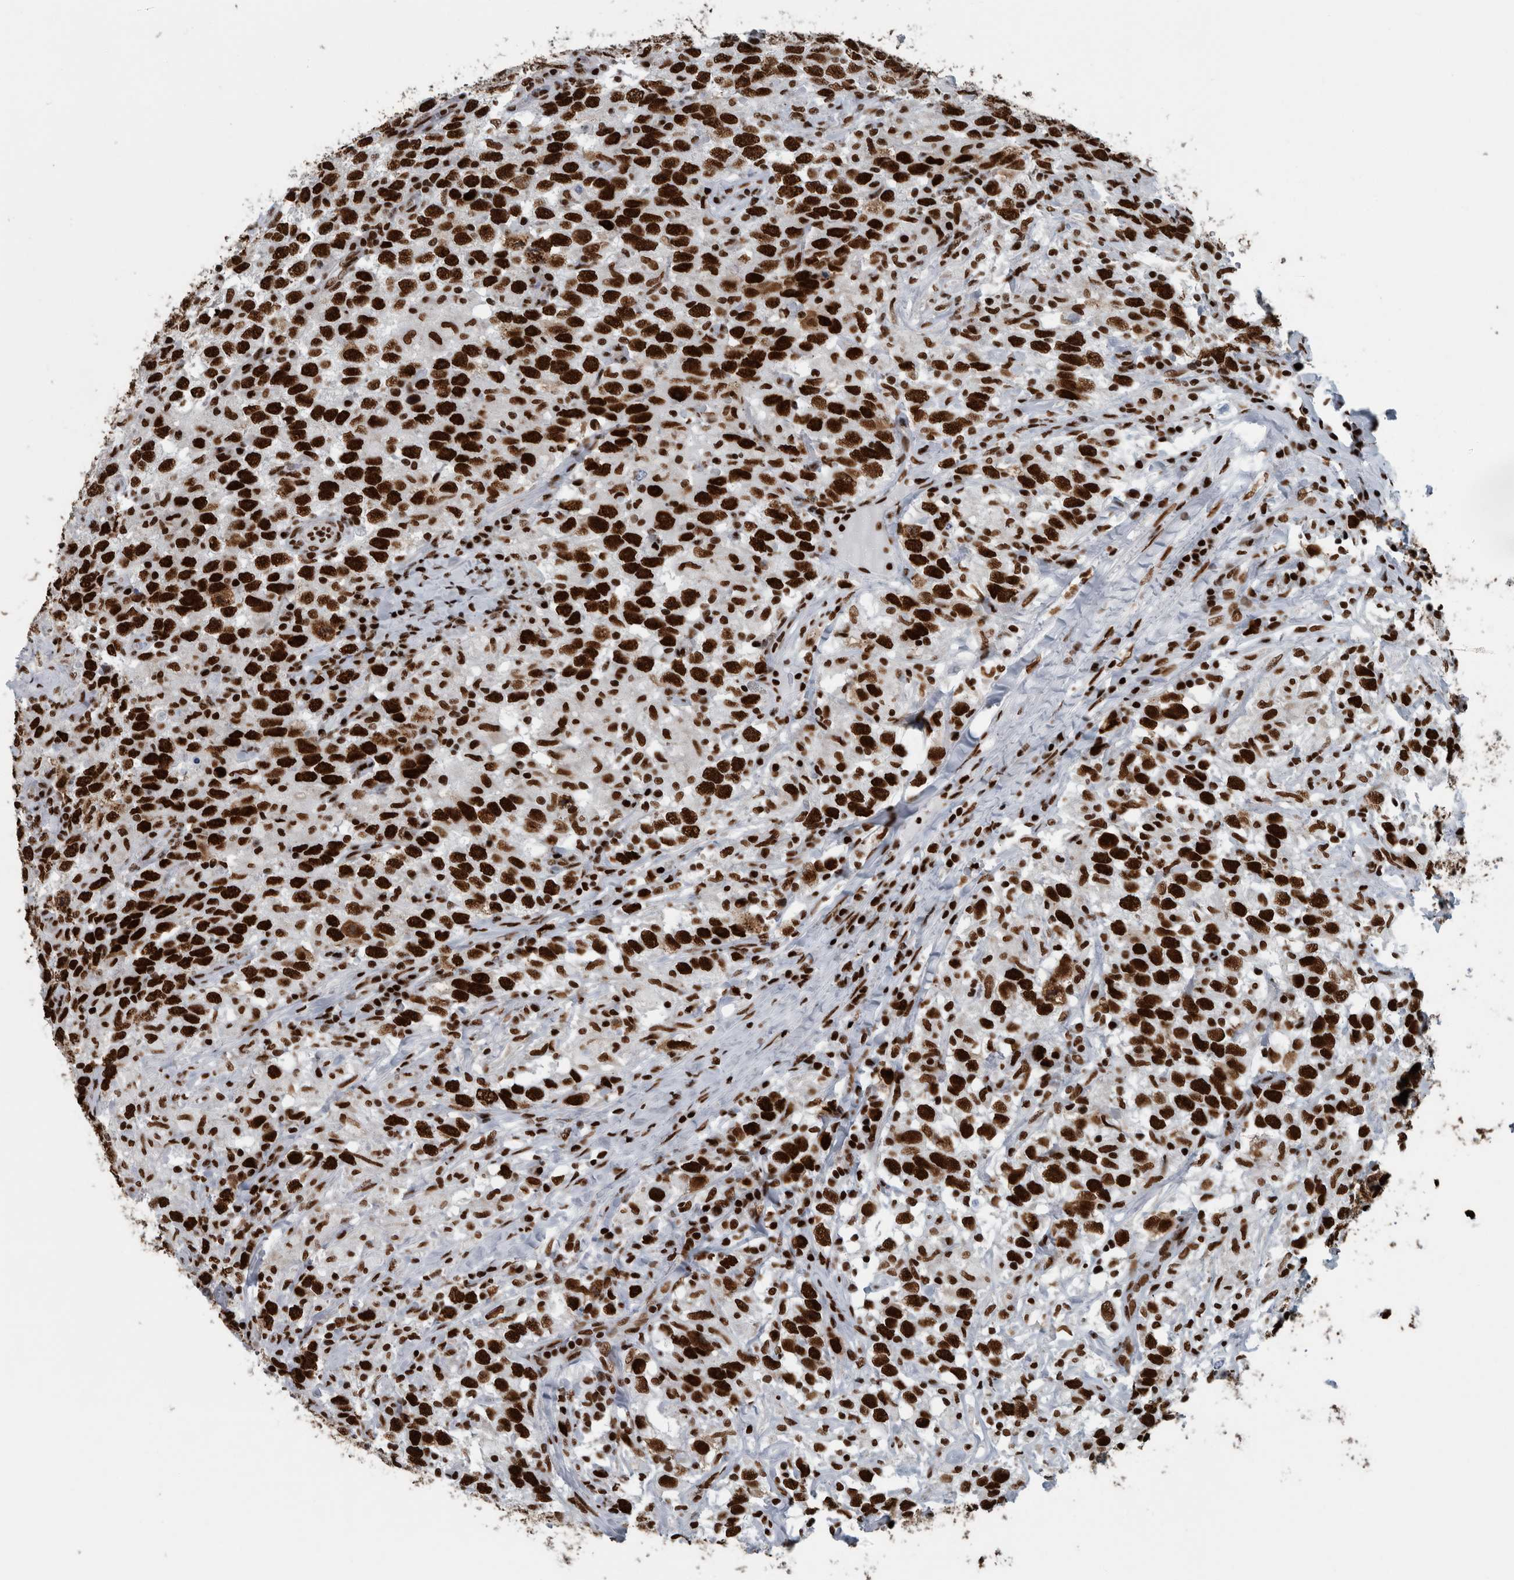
{"staining": {"intensity": "strong", "quantity": ">75%", "location": "nuclear"}, "tissue": "testis cancer", "cell_type": "Tumor cells", "image_type": "cancer", "snomed": [{"axis": "morphology", "description": "Seminoma, NOS"}, {"axis": "topography", "description": "Testis"}], "caption": "The immunohistochemical stain highlights strong nuclear staining in tumor cells of testis cancer (seminoma) tissue.", "gene": "DNMT3A", "patient": {"sex": "male", "age": 41}}